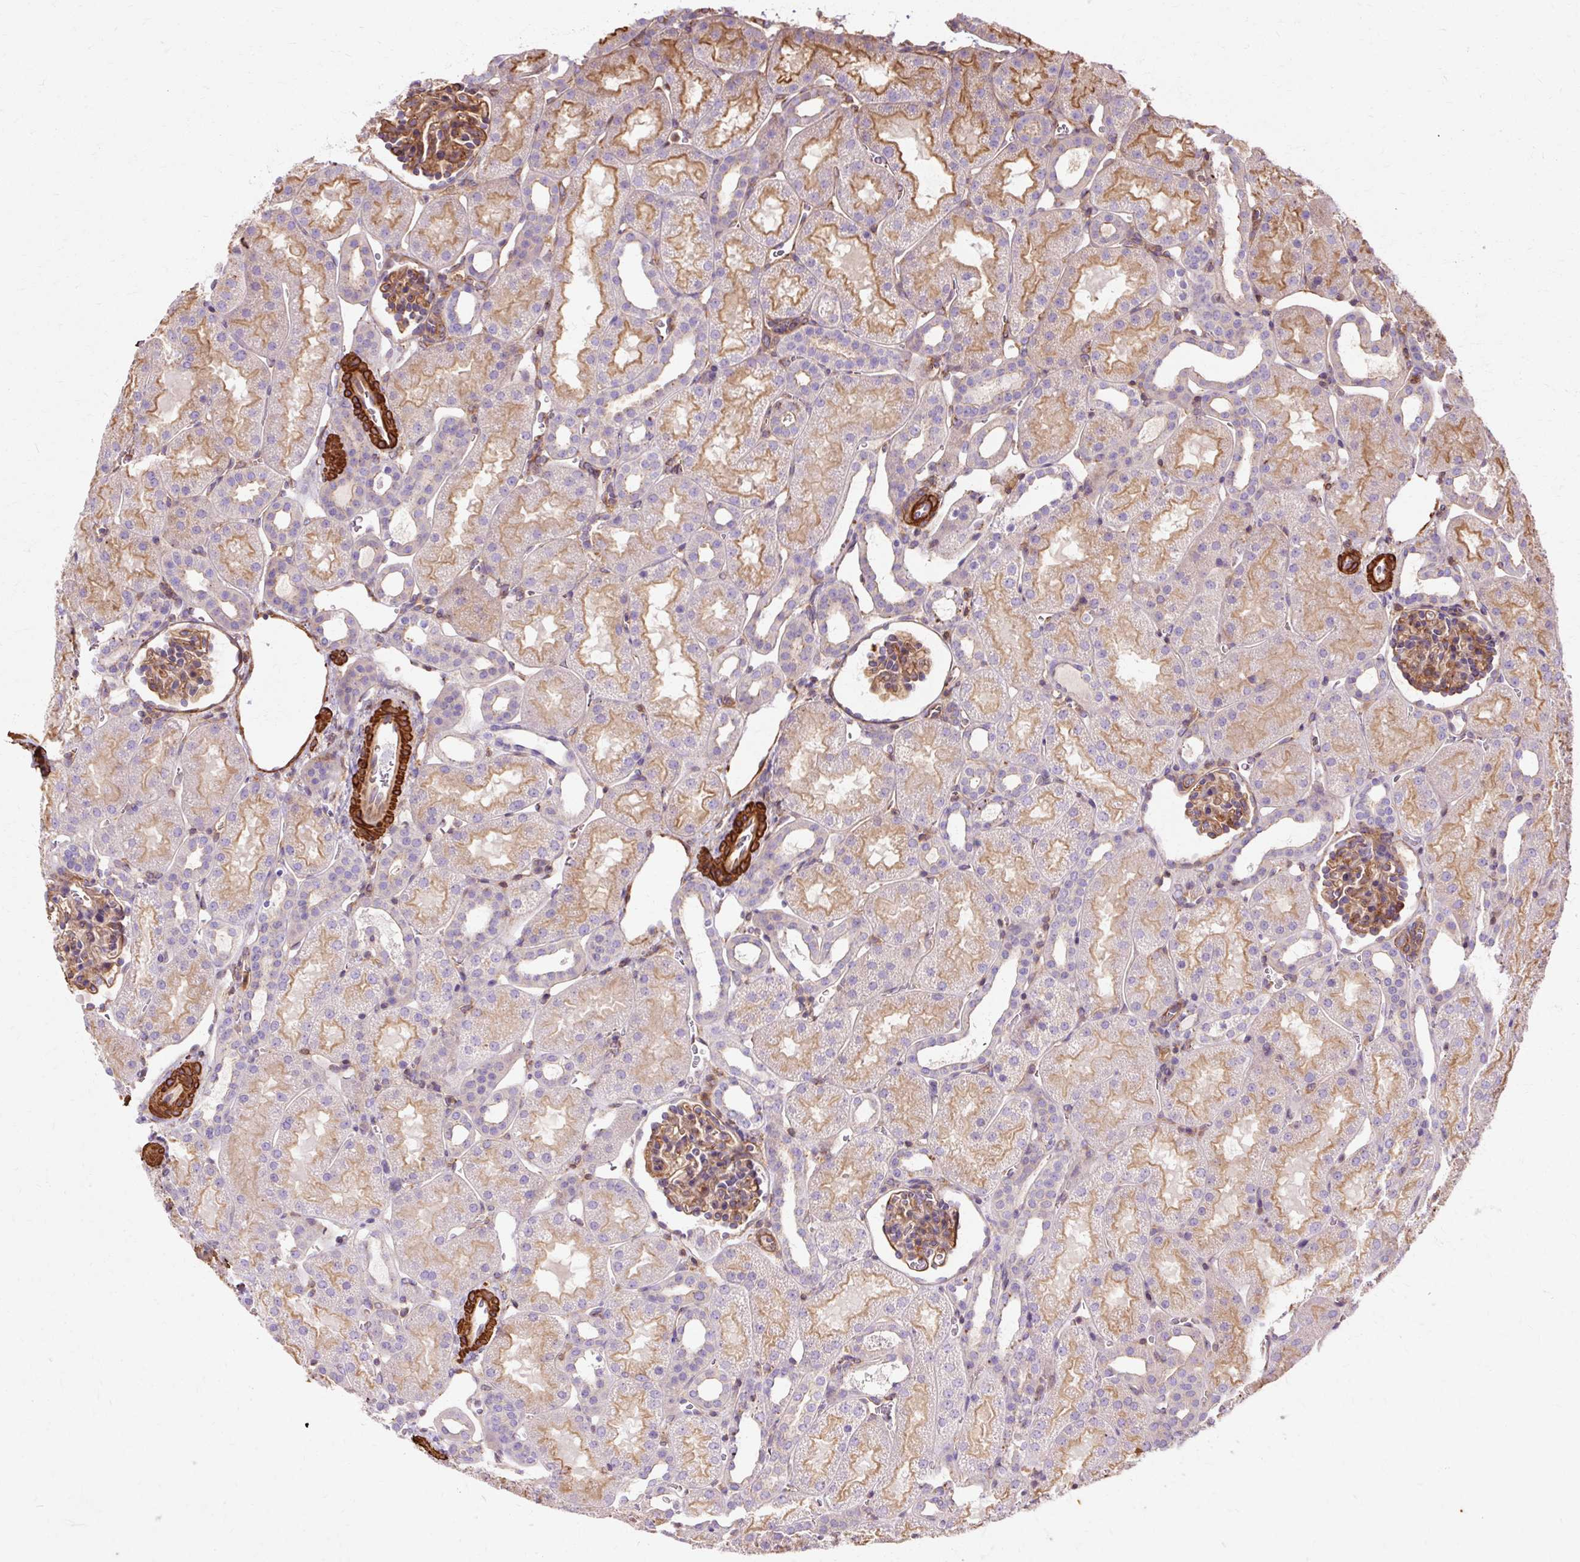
{"staining": {"intensity": "moderate", "quantity": ">75%", "location": "cytoplasmic/membranous"}, "tissue": "kidney", "cell_type": "Cells in glomeruli", "image_type": "normal", "snomed": [{"axis": "morphology", "description": "Normal tissue, NOS"}, {"axis": "topography", "description": "Kidney"}], "caption": "This histopathology image displays IHC staining of unremarkable kidney, with medium moderate cytoplasmic/membranous positivity in approximately >75% of cells in glomeruli.", "gene": "TBC1D2B", "patient": {"sex": "male", "age": 2}}